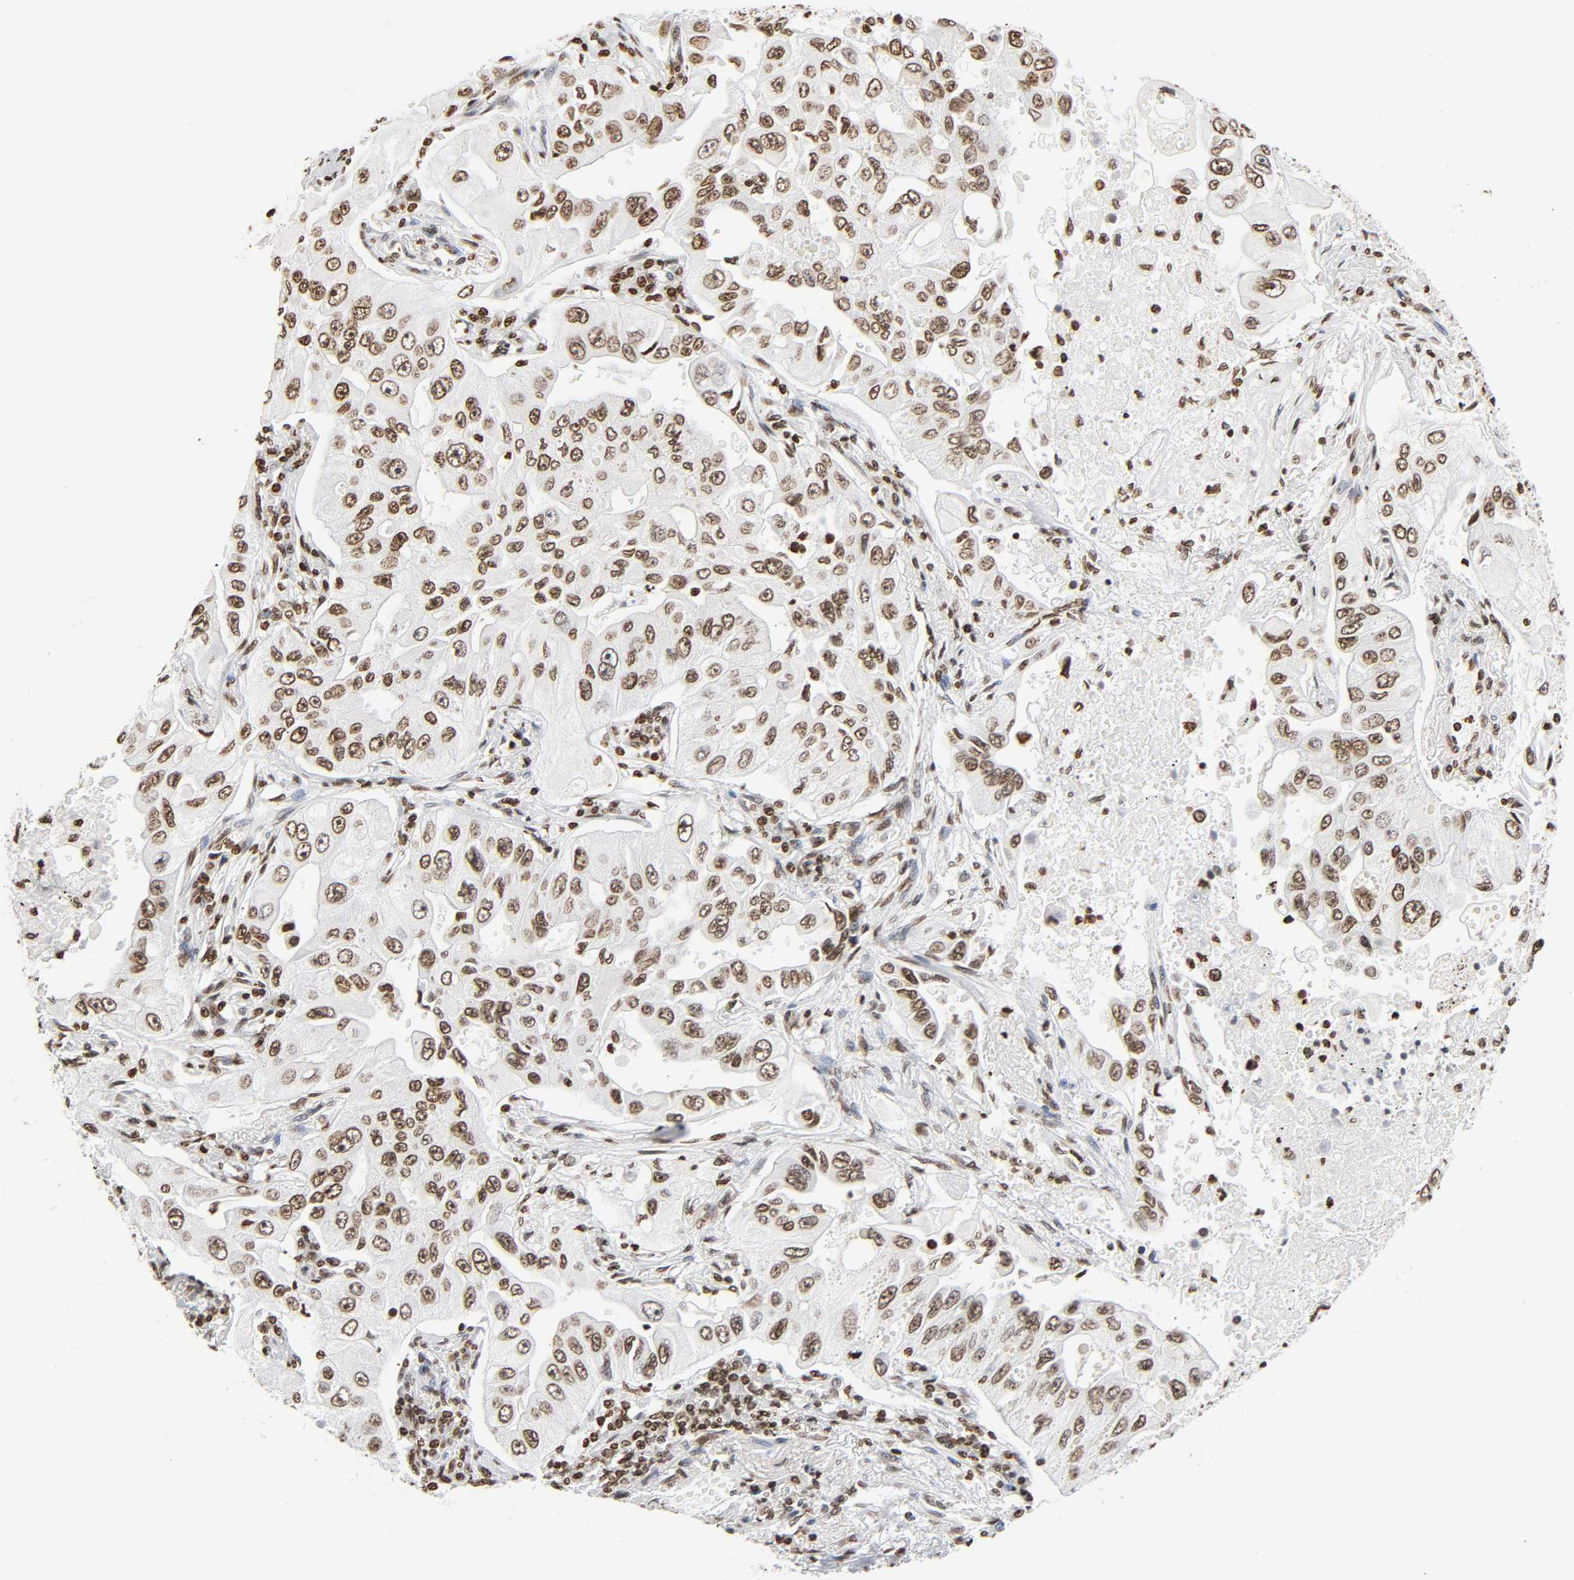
{"staining": {"intensity": "moderate", "quantity": ">75%", "location": "nuclear"}, "tissue": "lung cancer", "cell_type": "Tumor cells", "image_type": "cancer", "snomed": [{"axis": "morphology", "description": "Adenocarcinoma, NOS"}, {"axis": "topography", "description": "Lung"}], "caption": "The histopathology image displays staining of lung adenocarcinoma, revealing moderate nuclear protein positivity (brown color) within tumor cells. Ihc stains the protein of interest in brown and the nuclei are stained blue.", "gene": "HOXA6", "patient": {"sex": "male", "age": 84}}